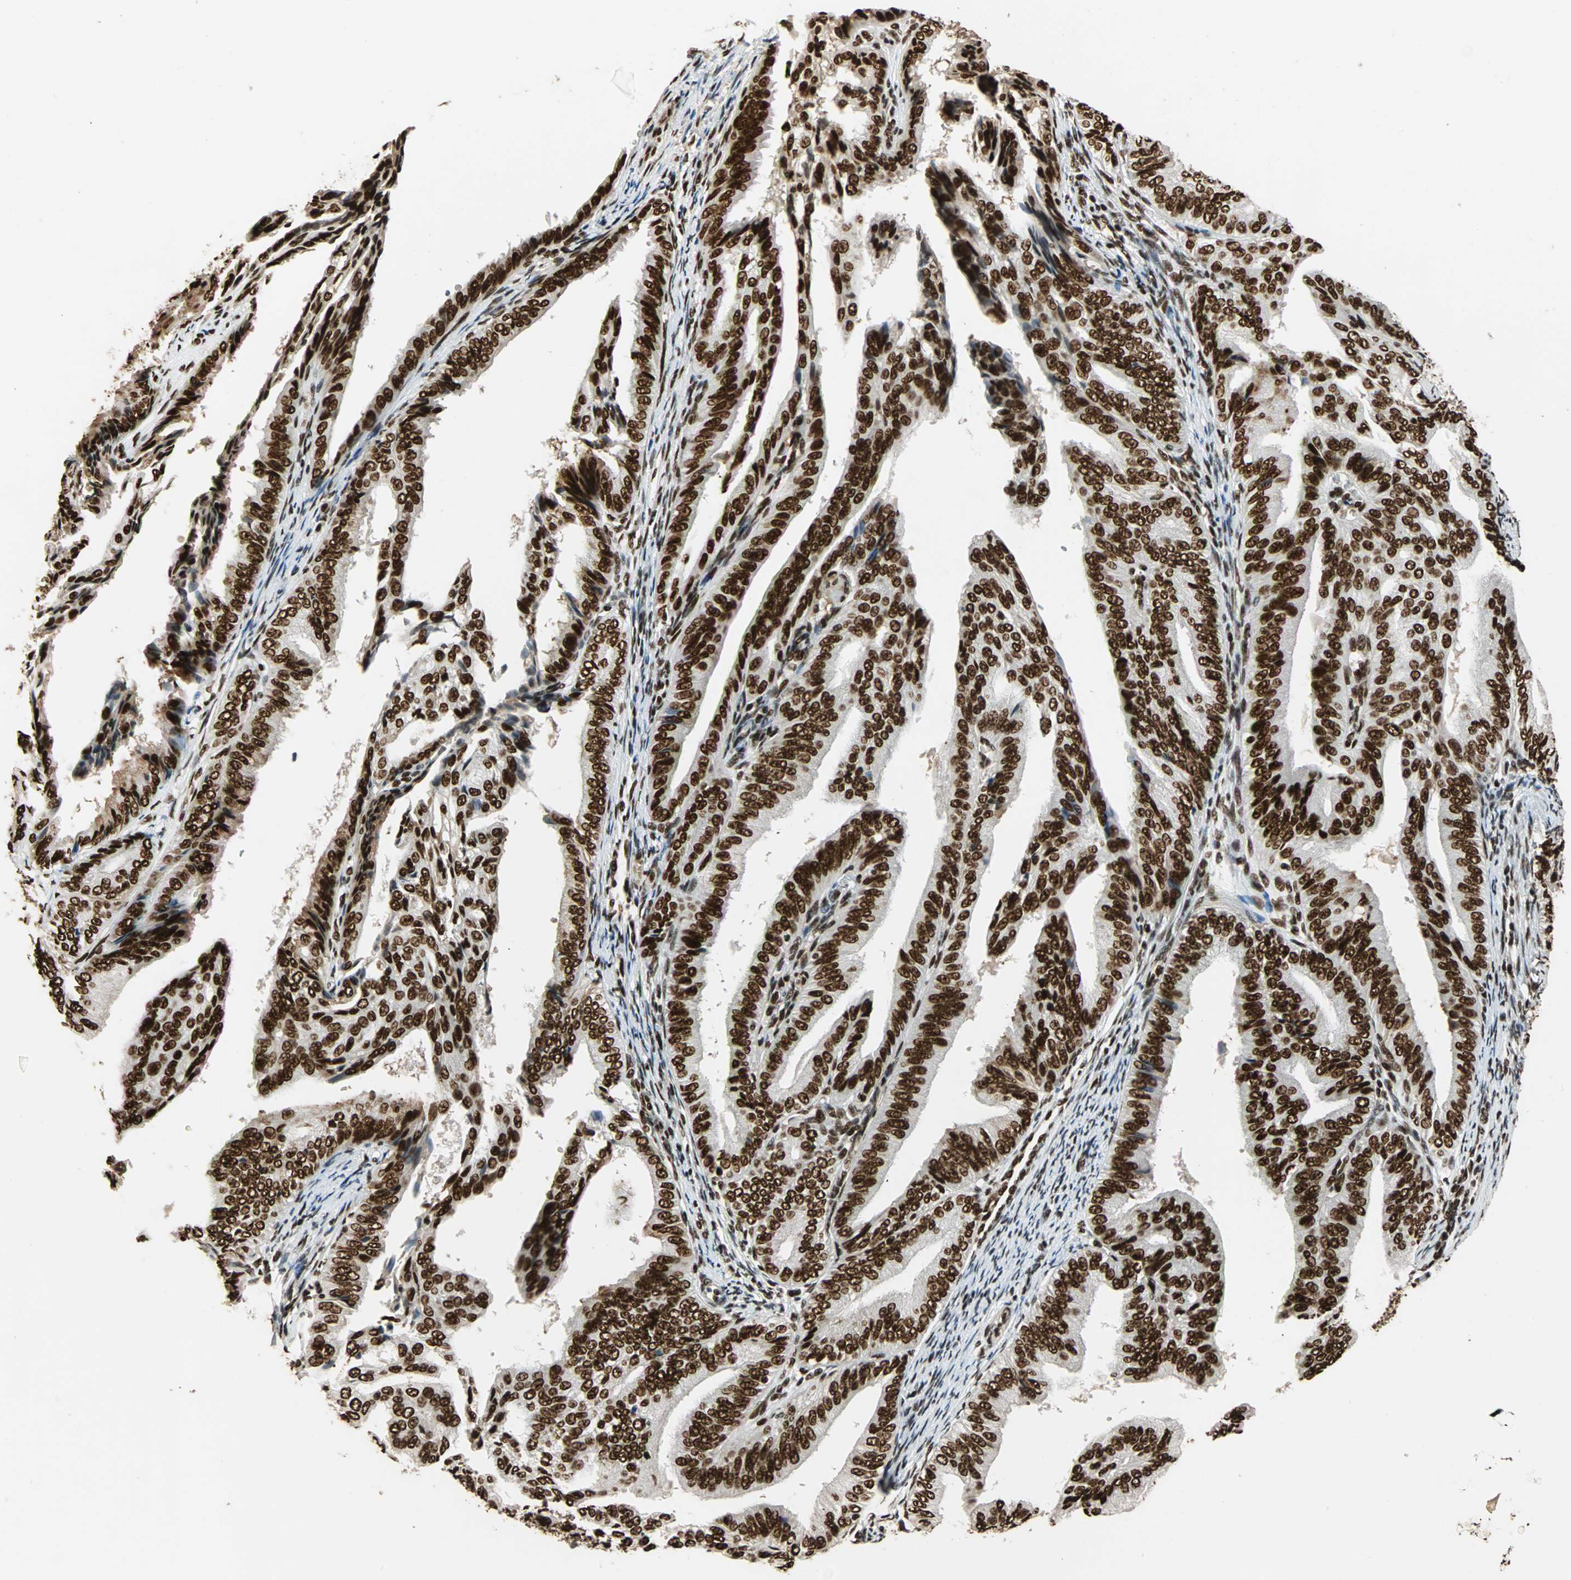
{"staining": {"intensity": "strong", "quantity": ">75%", "location": "nuclear"}, "tissue": "endometrial cancer", "cell_type": "Tumor cells", "image_type": "cancer", "snomed": [{"axis": "morphology", "description": "Adenocarcinoma, NOS"}, {"axis": "topography", "description": "Endometrium"}], "caption": "Immunohistochemistry of human endometrial cancer demonstrates high levels of strong nuclear expression in about >75% of tumor cells.", "gene": "ILF2", "patient": {"sex": "female", "age": 58}}